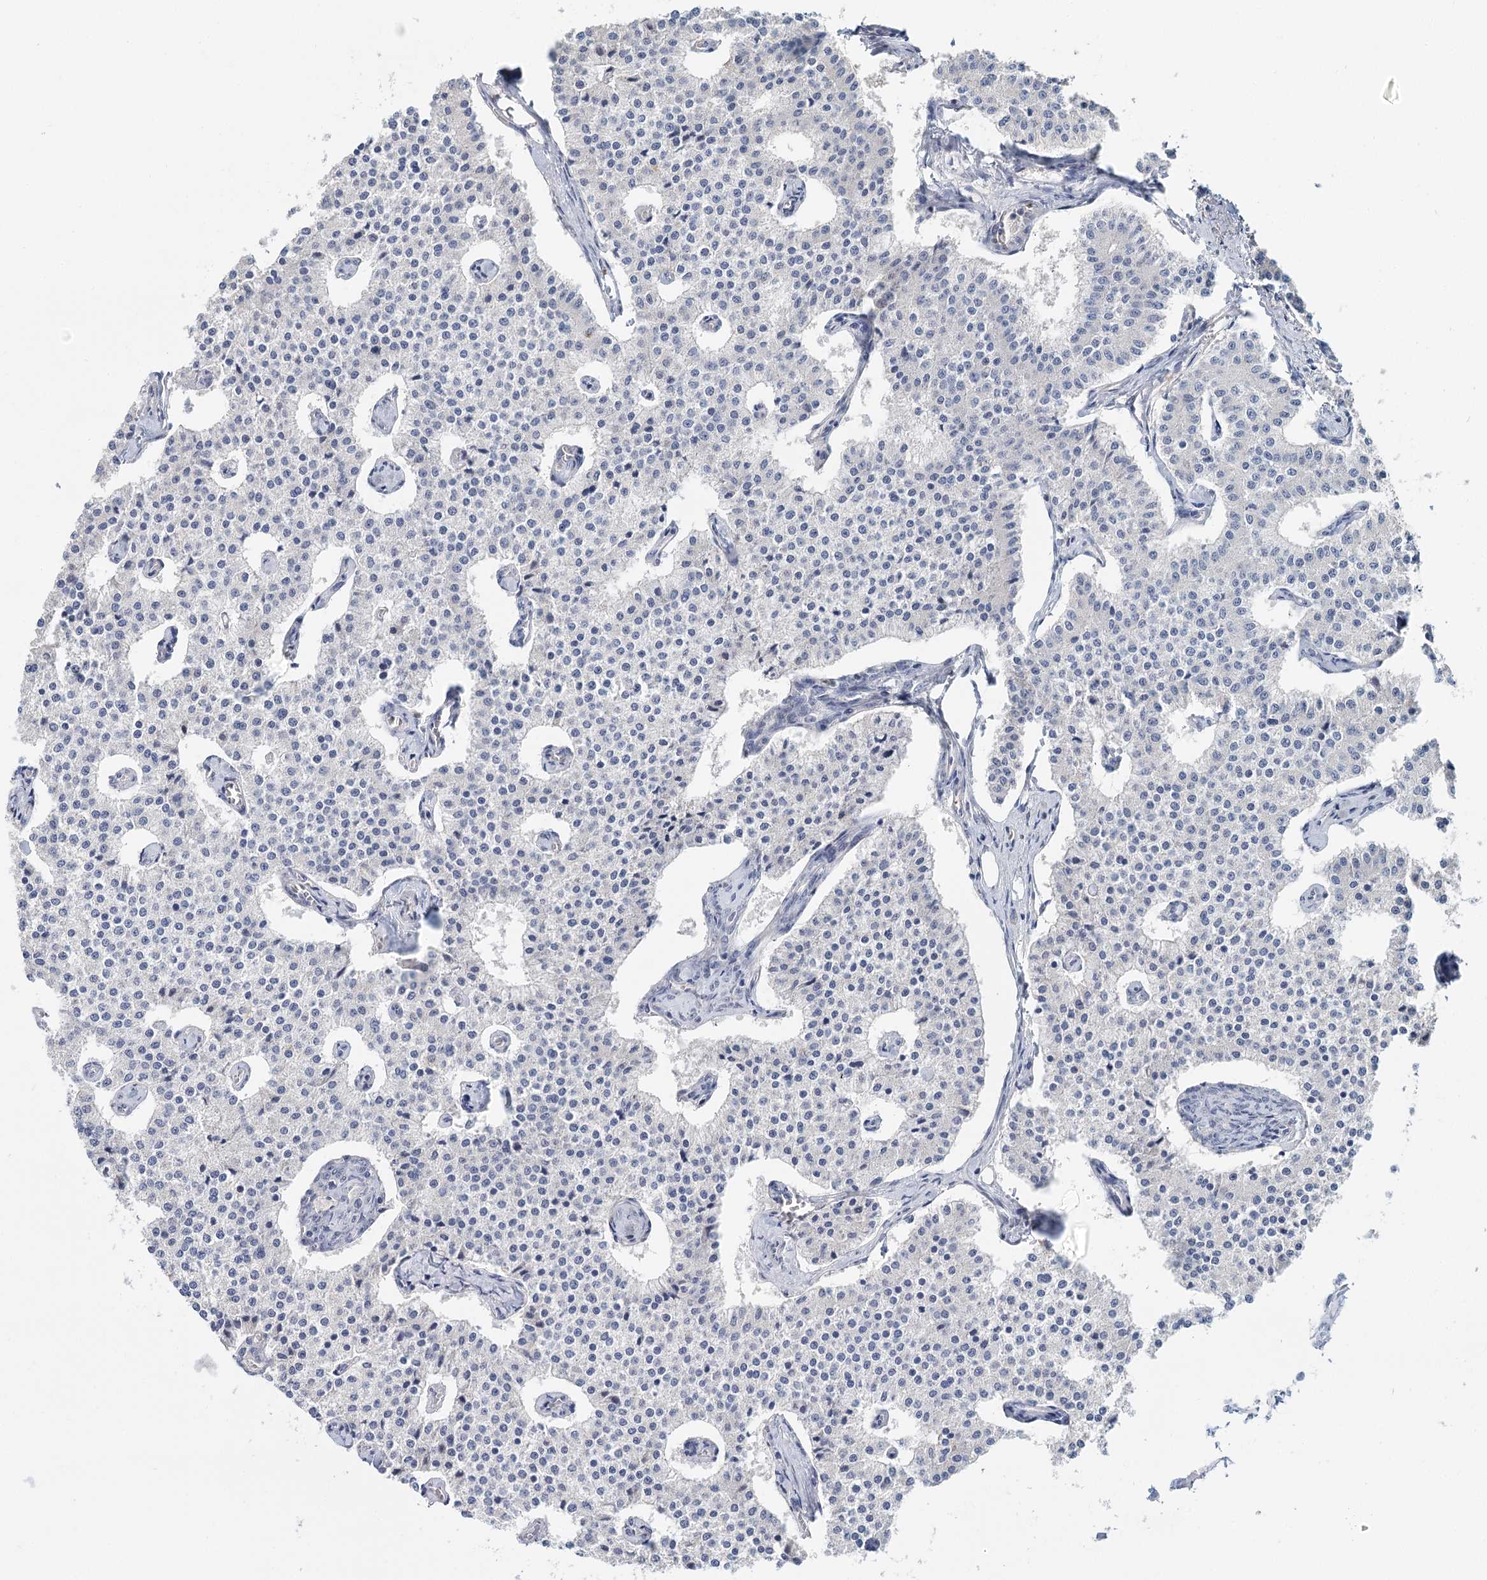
{"staining": {"intensity": "negative", "quantity": "none", "location": "none"}, "tissue": "carcinoid", "cell_type": "Tumor cells", "image_type": "cancer", "snomed": [{"axis": "morphology", "description": "Carcinoid, malignant, NOS"}, {"axis": "topography", "description": "Colon"}], "caption": "An IHC image of malignant carcinoid is shown. There is no staining in tumor cells of malignant carcinoid.", "gene": "ARHGAP44", "patient": {"sex": "female", "age": 52}}